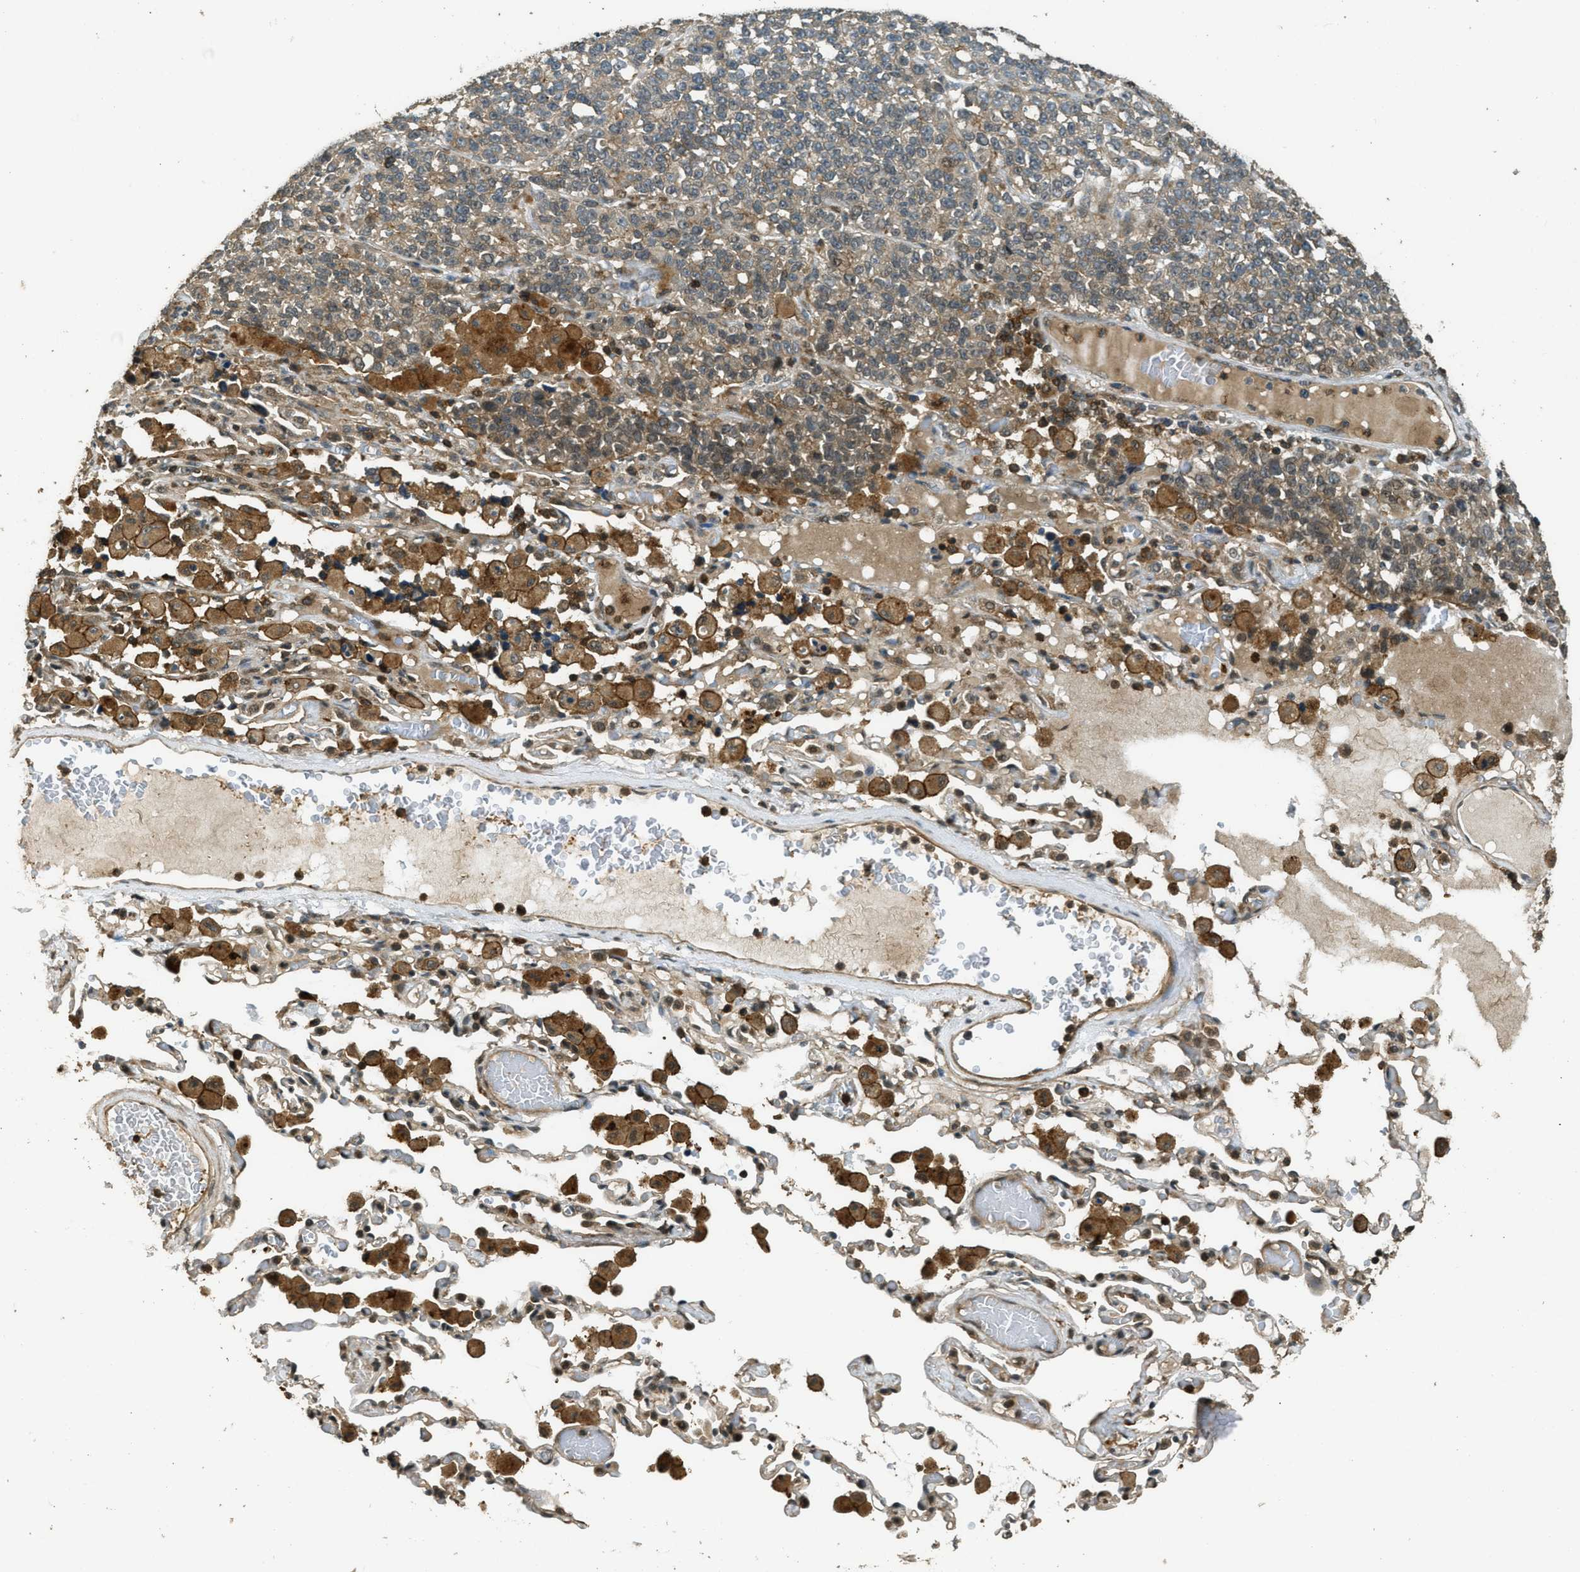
{"staining": {"intensity": "weak", "quantity": ">75%", "location": "cytoplasmic/membranous"}, "tissue": "lung cancer", "cell_type": "Tumor cells", "image_type": "cancer", "snomed": [{"axis": "morphology", "description": "Adenocarcinoma, NOS"}, {"axis": "topography", "description": "Lung"}], "caption": "Tumor cells demonstrate weak cytoplasmic/membranous staining in about >75% of cells in adenocarcinoma (lung).", "gene": "PPP6R3", "patient": {"sex": "male", "age": 49}}